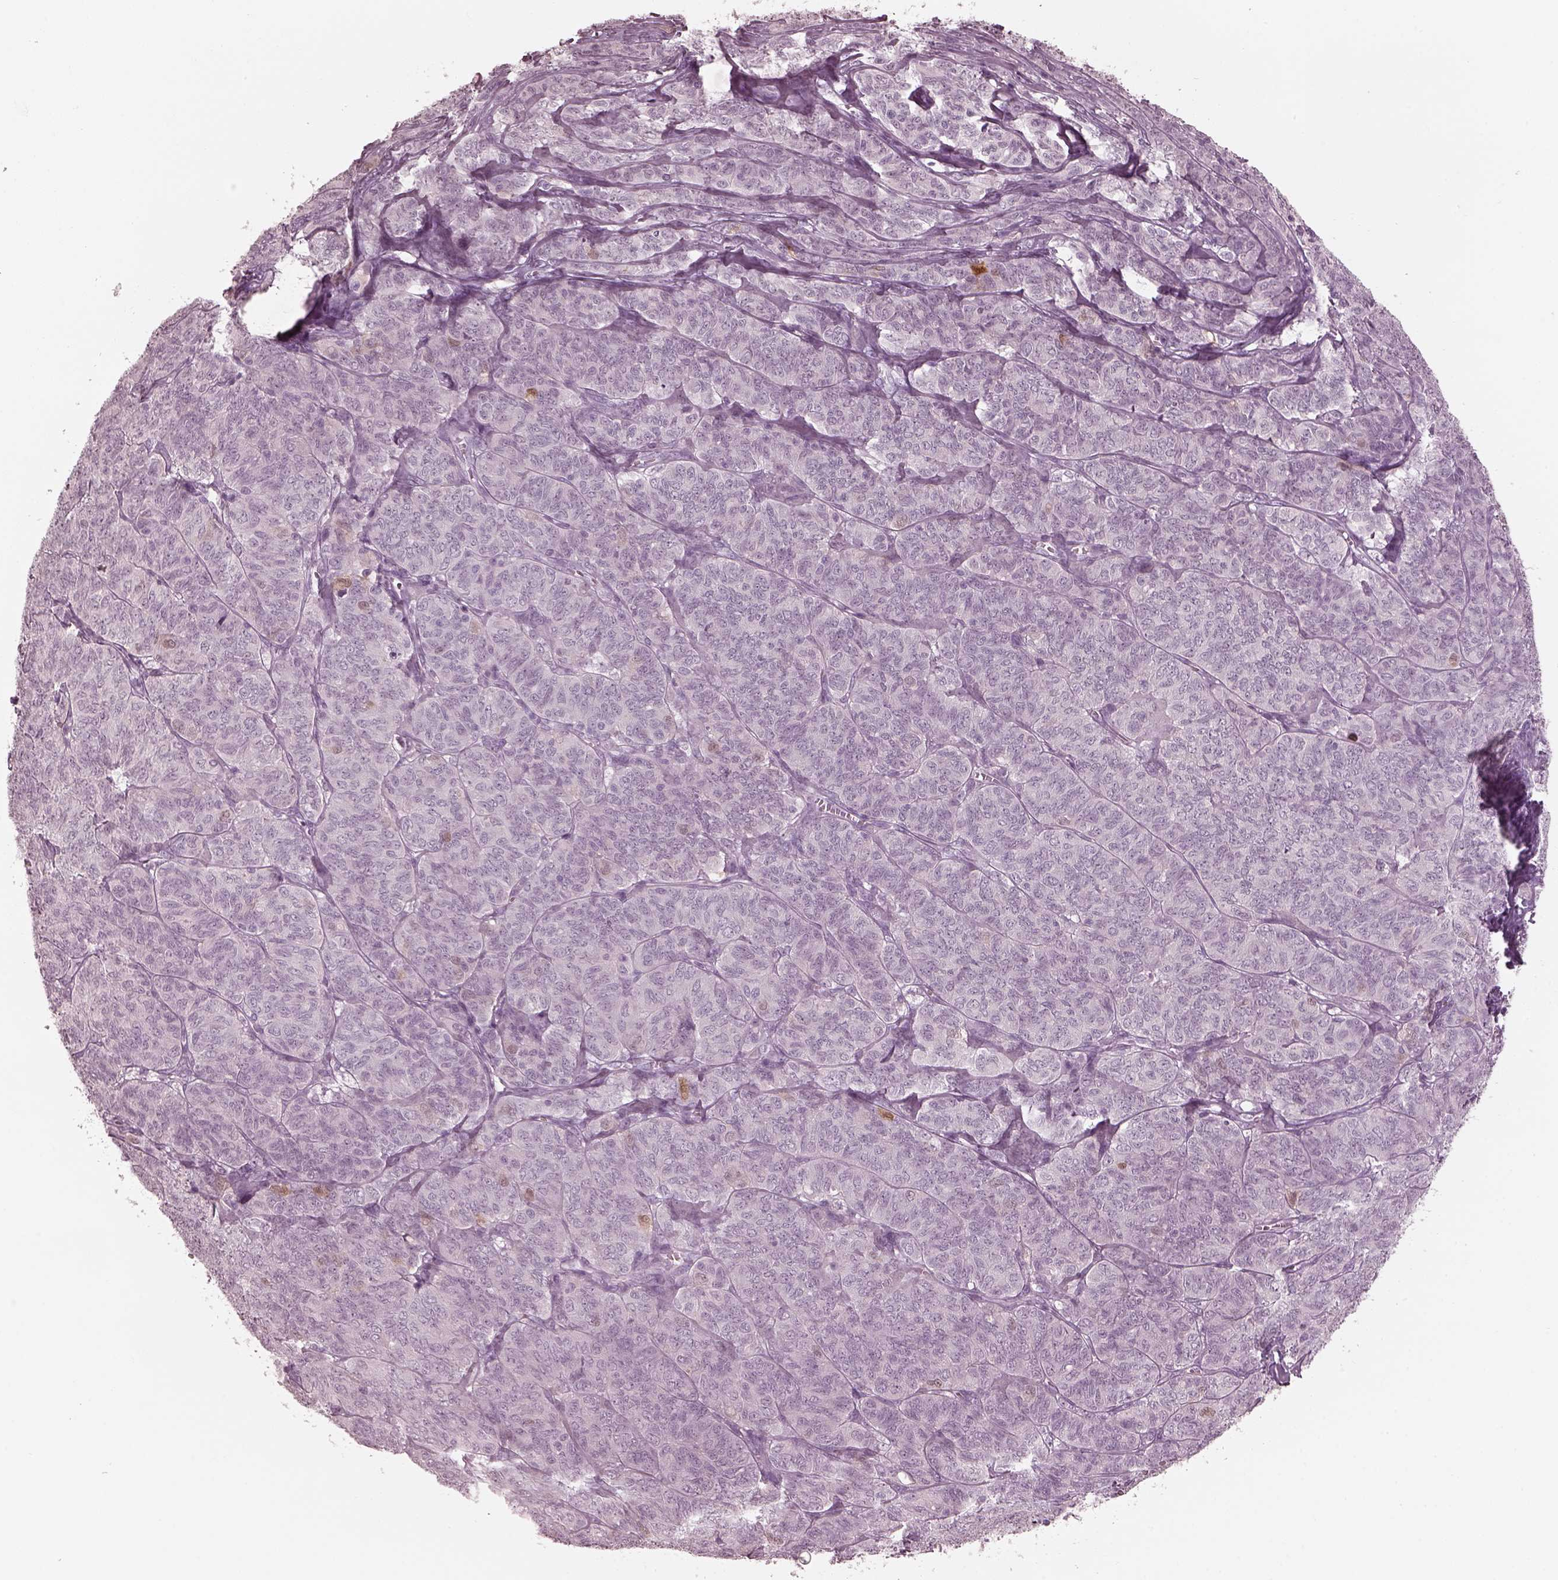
{"staining": {"intensity": "negative", "quantity": "none", "location": "none"}, "tissue": "ovarian cancer", "cell_type": "Tumor cells", "image_type": "cancer", "snomed": [{"axis": "morphology", "description": "Carcinoma, endometroid"}, {"axis": "topography", "description": "Ovary"}], "caption": "High magnification brightfield microscopy of endometroid carcinoma (ovarian) stained with DAB (3,3'-diaminobenzidine) (brown) and counterstained with hematoxylin (blue): tumor cells show no significant expression.", "gene": "C2orf81", "patient": {"sex": "female", "age": 80}}